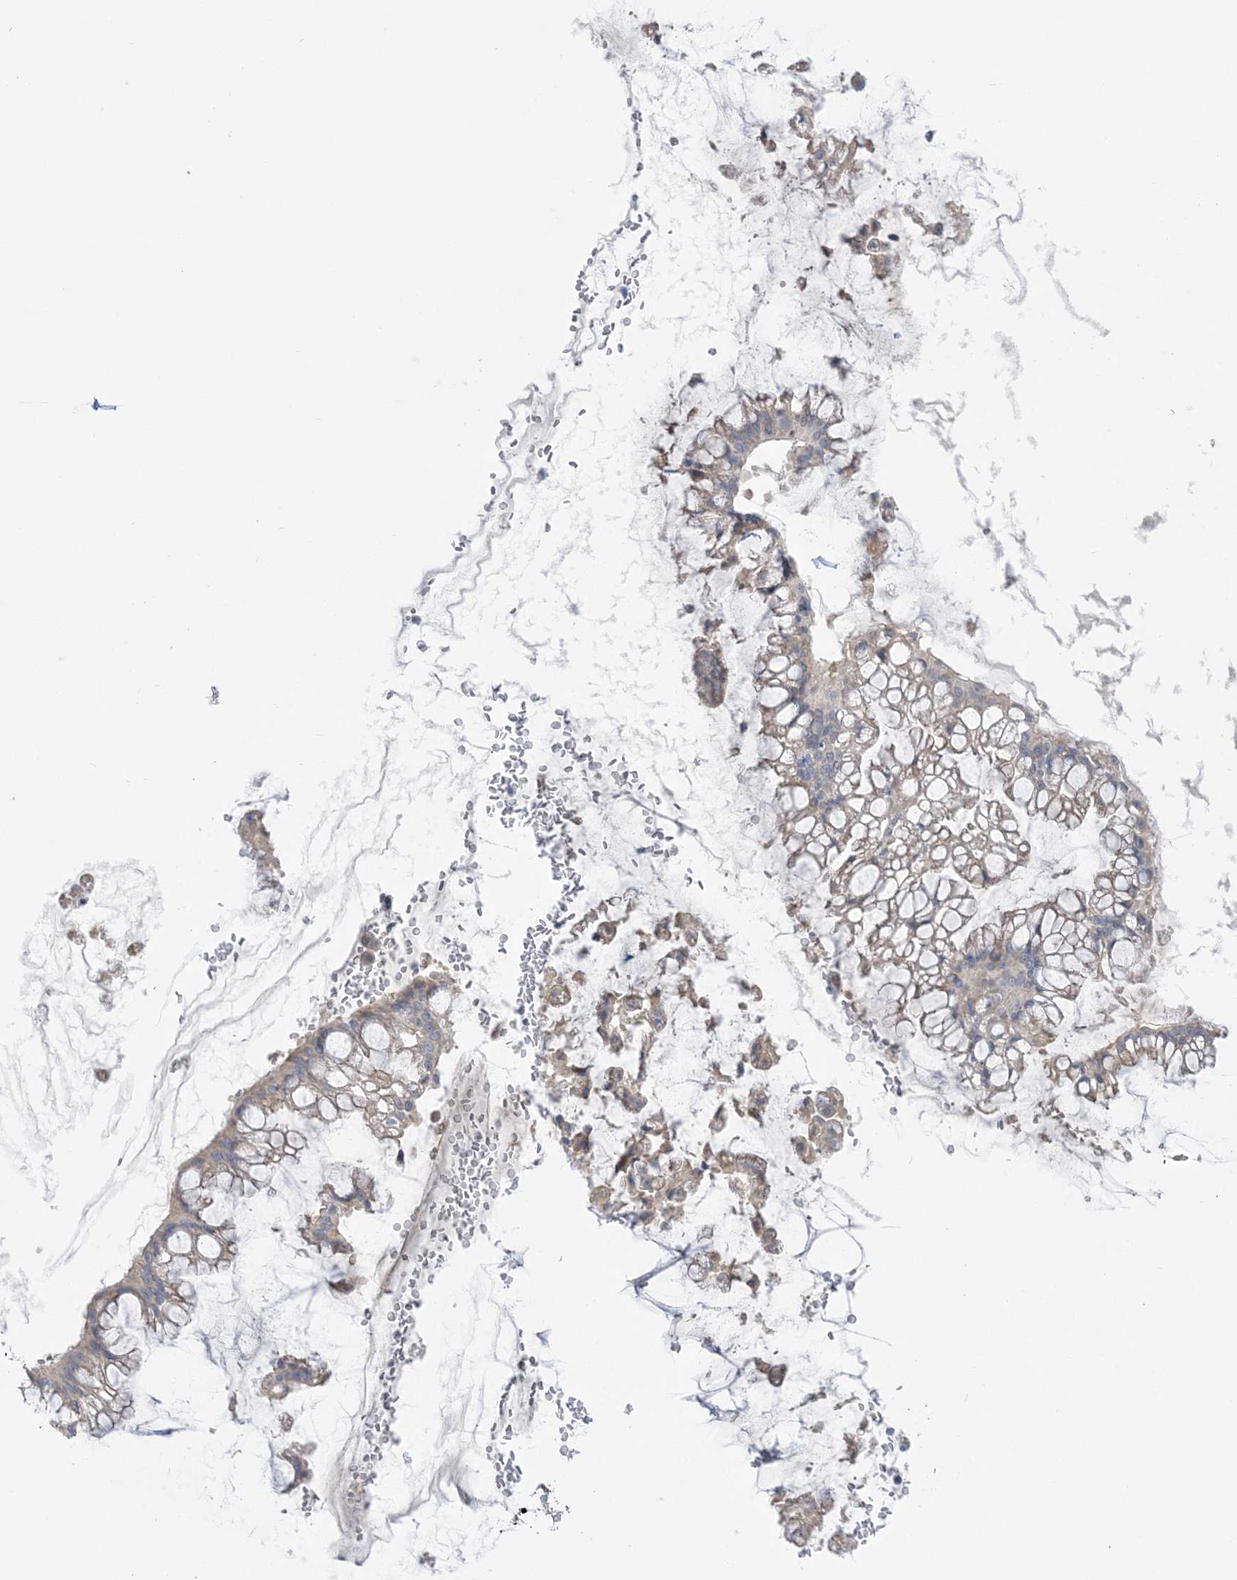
{"staining": {"intensity": "weak", "quantity": "25%-75%", "location": "cytoplasmic/membranous"}, "tissue": "ovarian cancer", "cell_type": "Tumor cells", "image_type": "cancer", "snomed": [{"axis": "morphology", "description": "Cystadenocarcinoma, mucinous, NOS"}, {"axis": "topography", "description": "Ovary"}], "caption": "Immunohistochemistry (IHC) micrograph of neoplastic tissue: ovarian mucinous cystadenocarcinoma stained using immunohistochemistry demonstrates low levels of weak protein expression localized specifically in the cytoplasmic/membranous of tumor cells, appearing as a cytoplasmic/membranous brown color.", "gene": "MMADHC", "patient": {"sex": "female", "age": 73}}